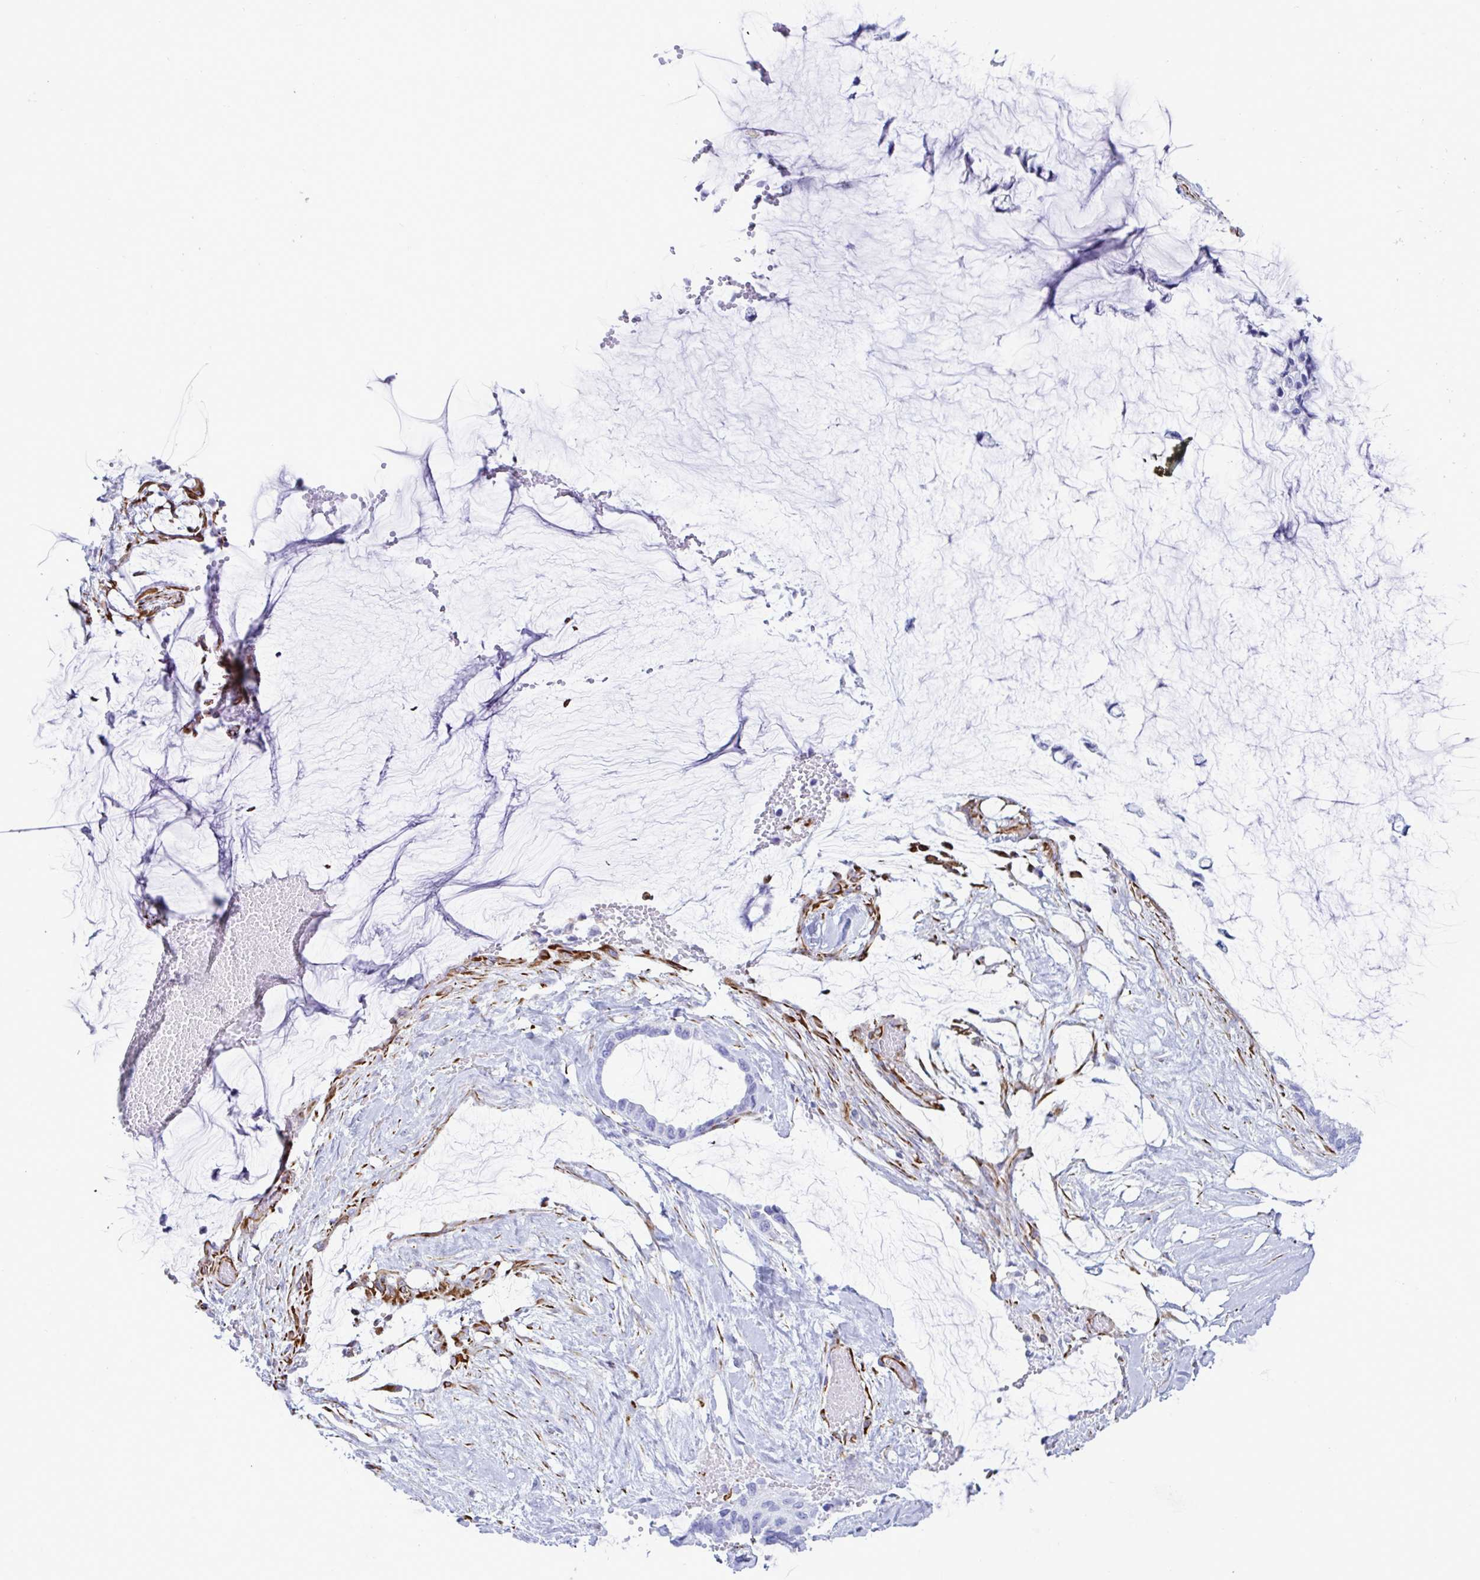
{"staining": {"intensity": "negative", "quantity": "none", "location": "none"}, "tissue": "ovarian cancer", "cell_type": "Tumor cells", "image_type": "cancer", "snomed": [{"axis": "morphology", "description": "Cystadenocarcinoma, mucinous, NOS"}, {"axis": "topography", "description": "Ovary"}], "caption": "A high-resolution image shows immunohistochemistry staining of ovarian cancer (mucinous cystadenocarcinoma), which shows no significant positivity in tumor cells. (Stains: DAB (3,3'-diaminobenzidine) IHC with hematoxylin counter stain, Microscopy: brightfield microscopy at high magnification).", "gene": "SMAD5", "patient": {"sex": "female", "age": 39}}